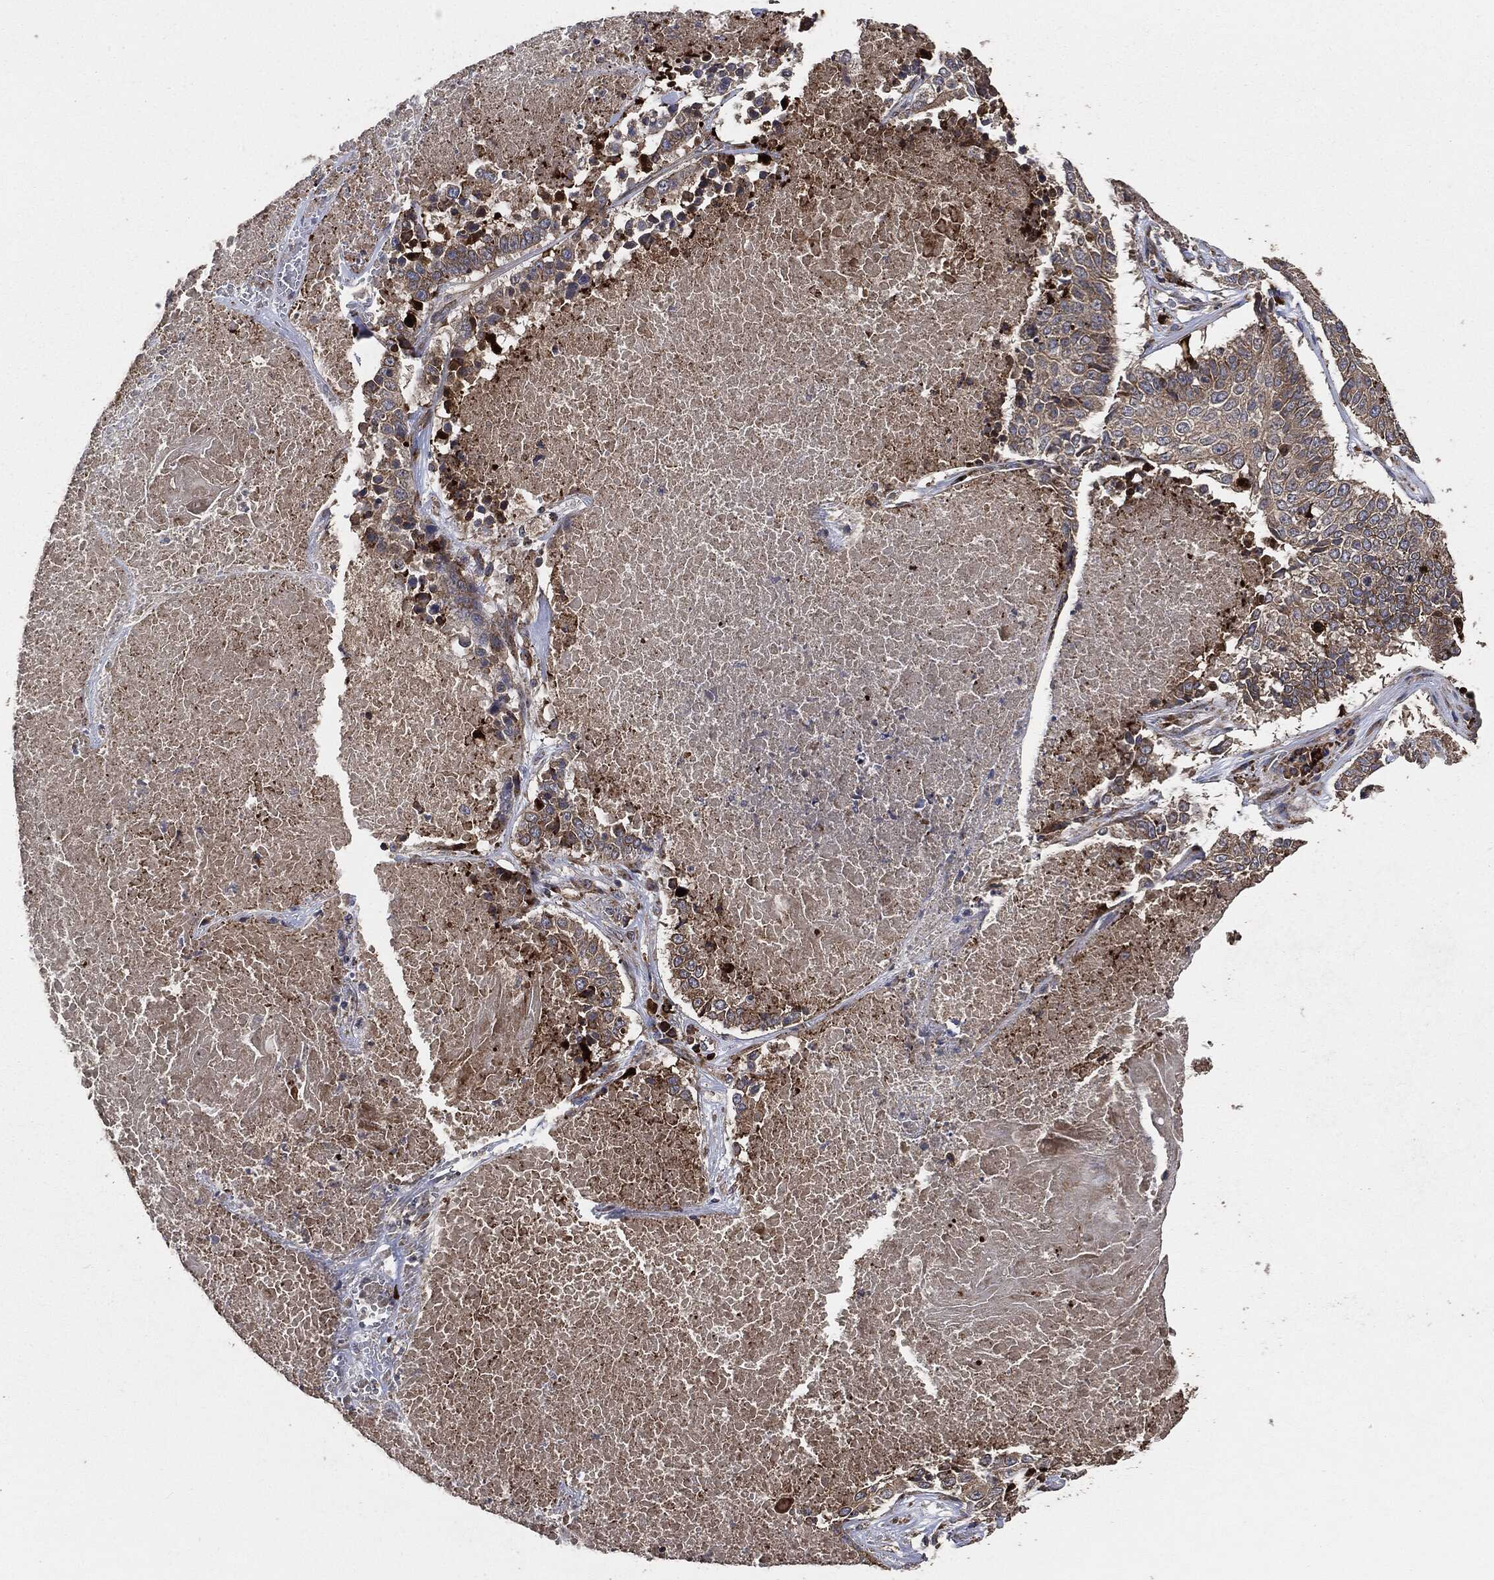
{"staining": {"intensity": "strong", "quantity": "25%-75%", "location": "cytoplasmic/membranous"}, "tissue": "lung cancer", "cell_type": "Tumor cells", "image_type": "cancer", "snomed": [{"axis": "morphology", "description": "Squamous cell carcinoma, NOS"}, {"axis": "topography", "description": "Lung"}], "caption": "The image exhibits staining of lung squamous cell carcinoma, revealing strong cytoplasmic/membranous protein expression (brown color) within tumor cells. The protein of interest is stained brown, and the nuclei are stained in blue (DAB (3,3'-diaminobenzidine) IHC with brightfield microscopy, high magnification).", "gene": "STK3", "patient": {"sex": "male", "age": 64}}